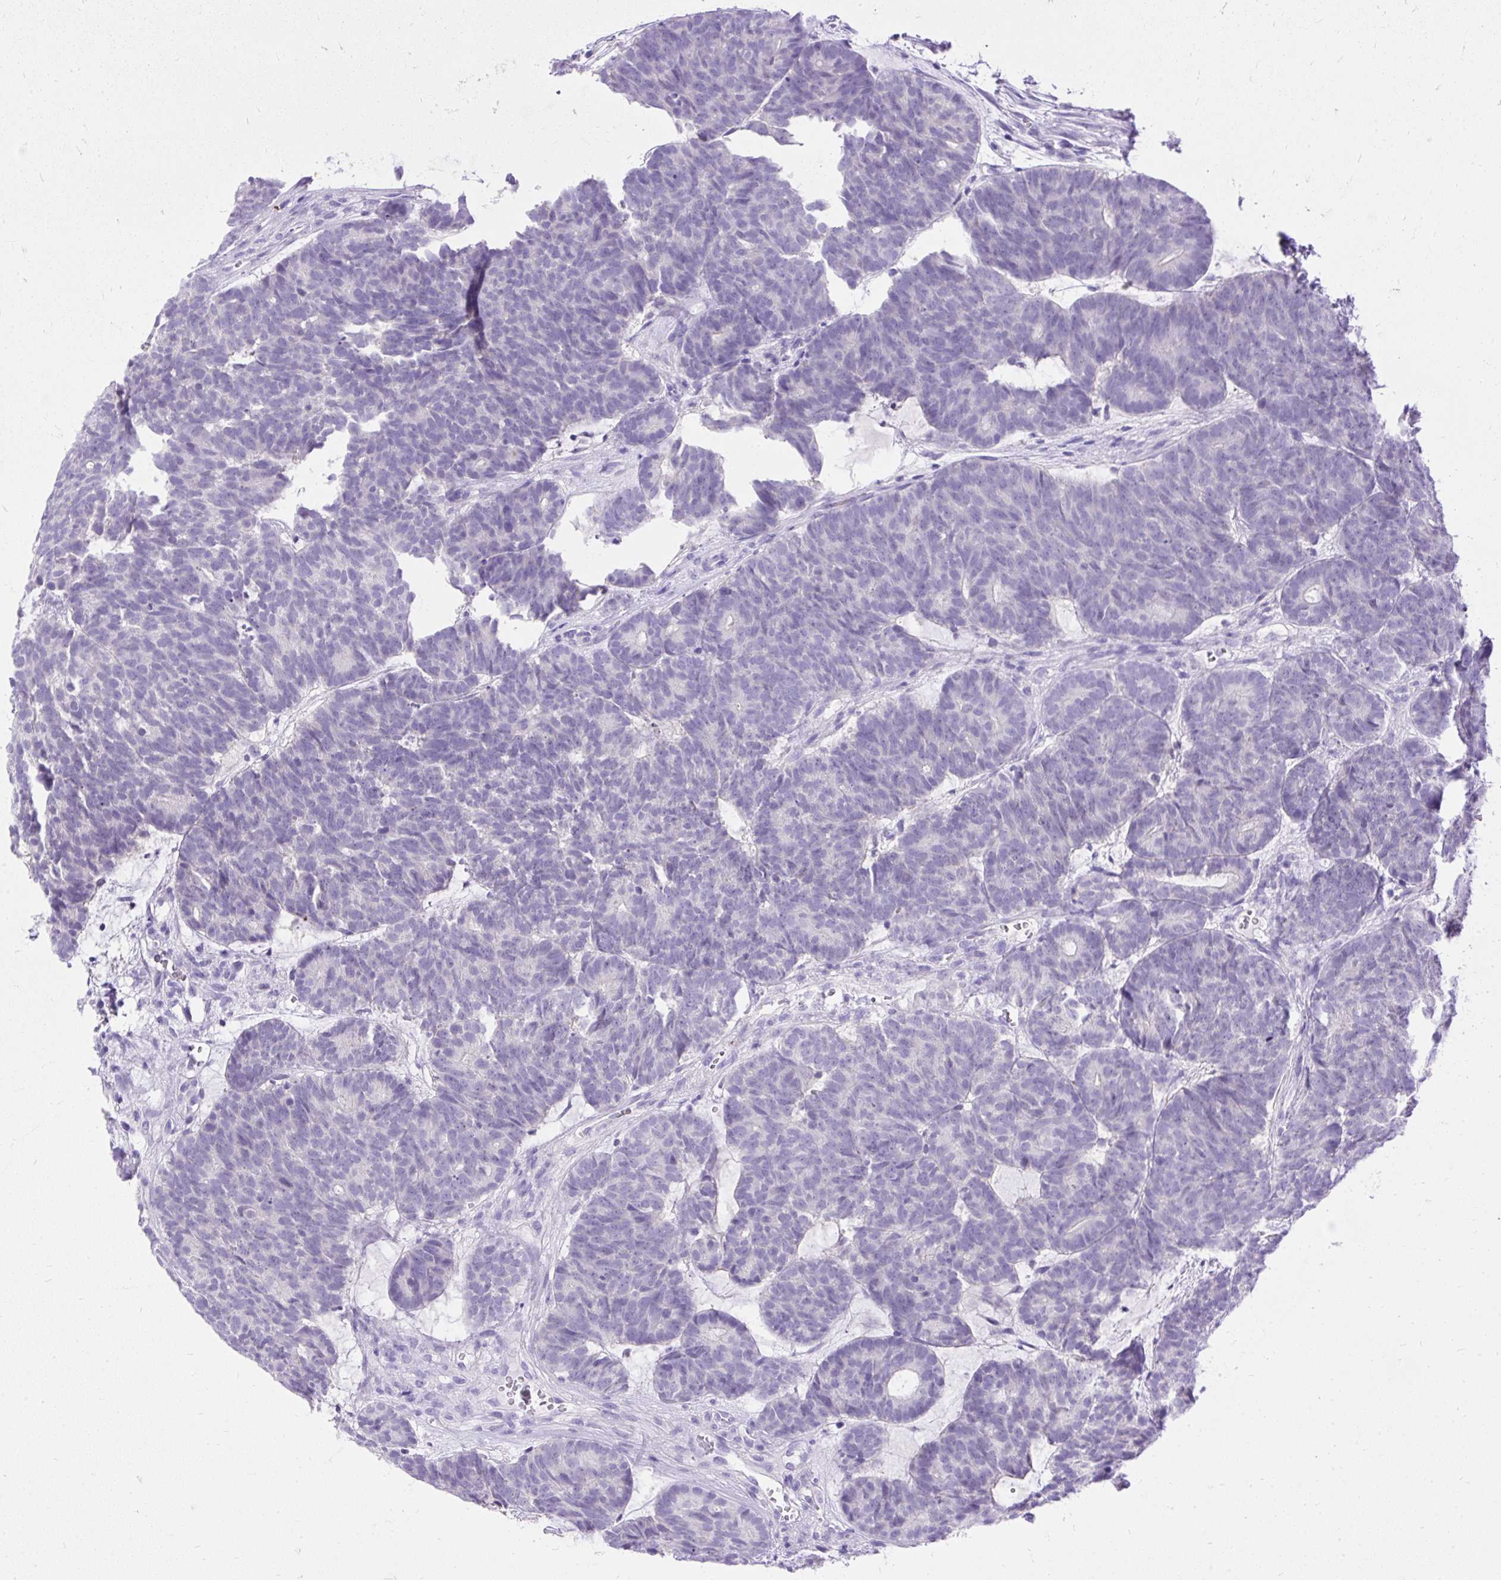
{"staining": {"intensity": "negative", "quantity": "none", "location": "none"}, "tissue": "head and neck cancer", "cell_type": "Tumor cells", "image_type": "cancer", "snomed": [{"axis": "morphology", "description": "Adenocarcinoma, NOS"}, {"axis": "topography", "description": "Head-Neck"}], "caption": "The photomicrograph shows no staining of tumor cells in head and neck cancer (adenocarcinoma).", "gene": "HEY1", "patient": {"sex": "female", "age": 81}}